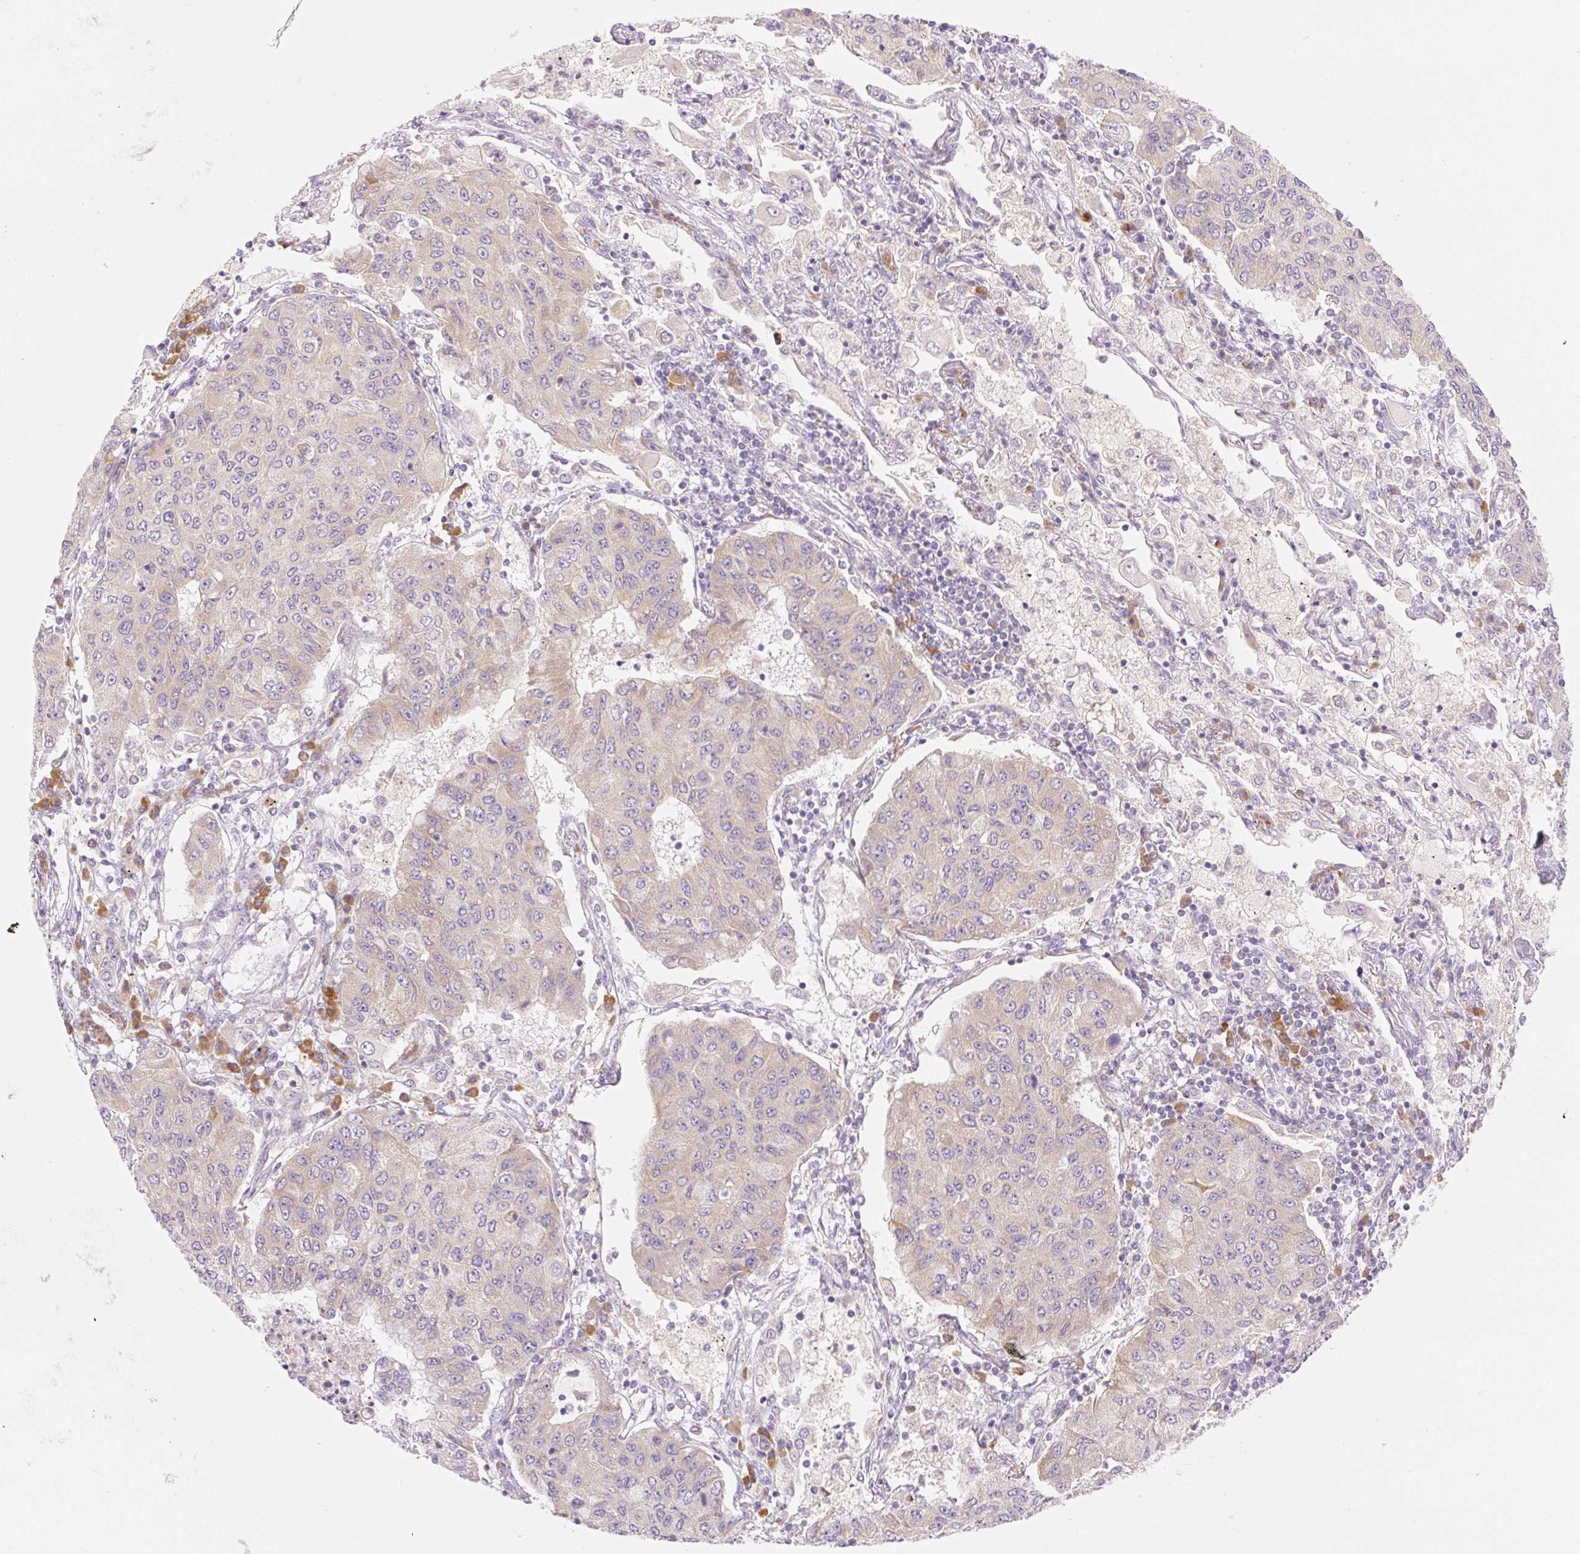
{"staining": {"intensity": "weak", "quantity": "25%-75%", "location": "cytoplasmic/membranous"}, "tissue": "lung cancer", "cell_type": "Tumor cells", "image_type": "cancer", "snomed": [{"axis": "morphology", "description": "Squamous cell carcinoma, NOS"}, {"axis": "topography", "description": "Lung"}], "caption": "A brown stain highlights weak cytoplasmic/membranous expression of a protein in human lung cancer tumor cells.", "gene": "MYO1D", "patient": {"sex": "male", "age": 74}}